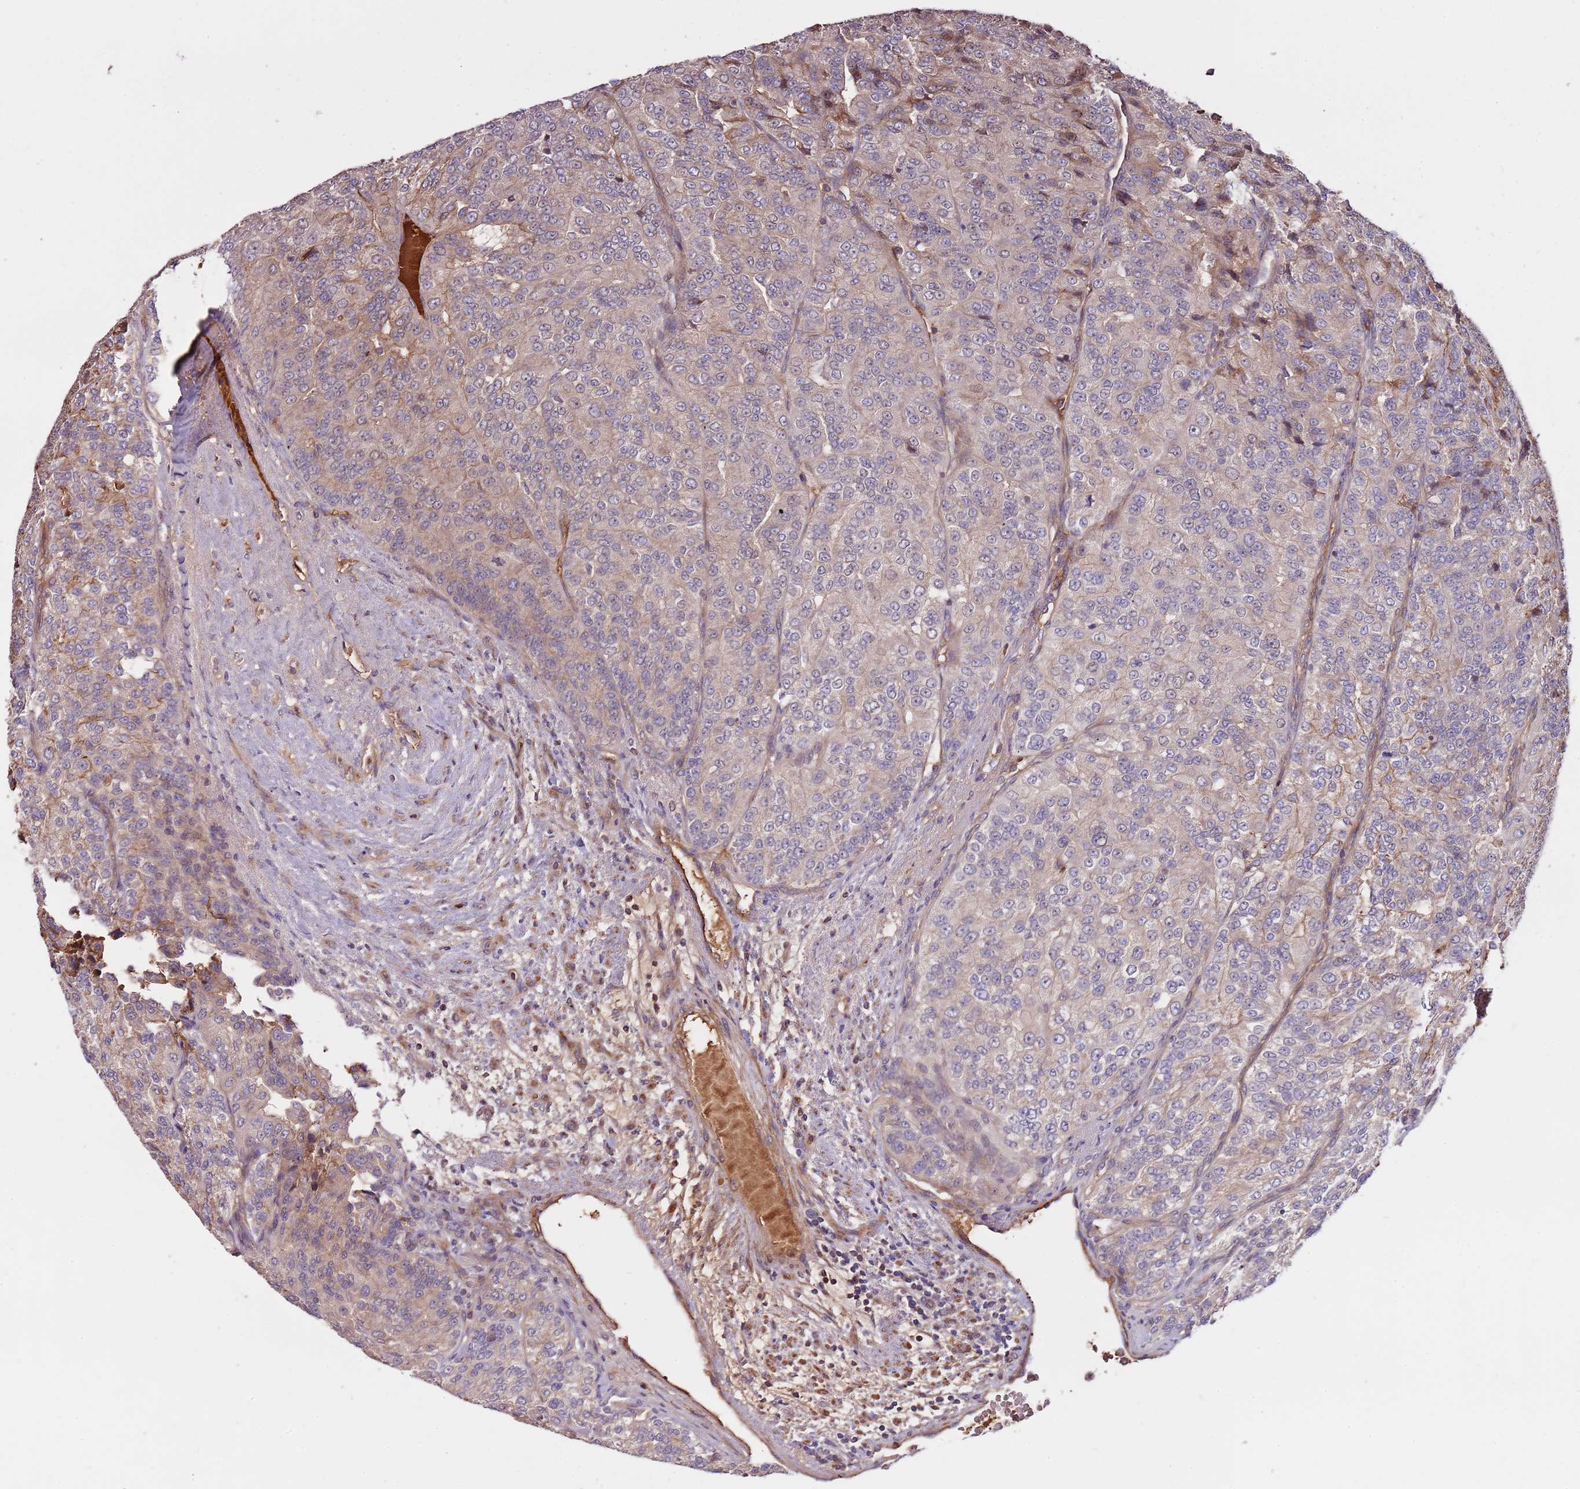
{"staining": {"intensity": "moderate", "quantity": "25%-75%", "location": "cytoplasmic/membranous,nuclear"}, "tissue": "renal cancer", "cell_type": "Tumor cells", "image_type": "cancer", "snomed": [{"axis": "morphology", "description": "Adenocarcinoma, NOS"}, {"axis": "topography", "description": "Kidney"}], "caption": "Renal cancer stained for a protein reveals moderate cytoplasmic/membranous and nuclear positivity in tumor cells.", "gene": "DENR", "patient": {"sex": "female", "age": 63}}